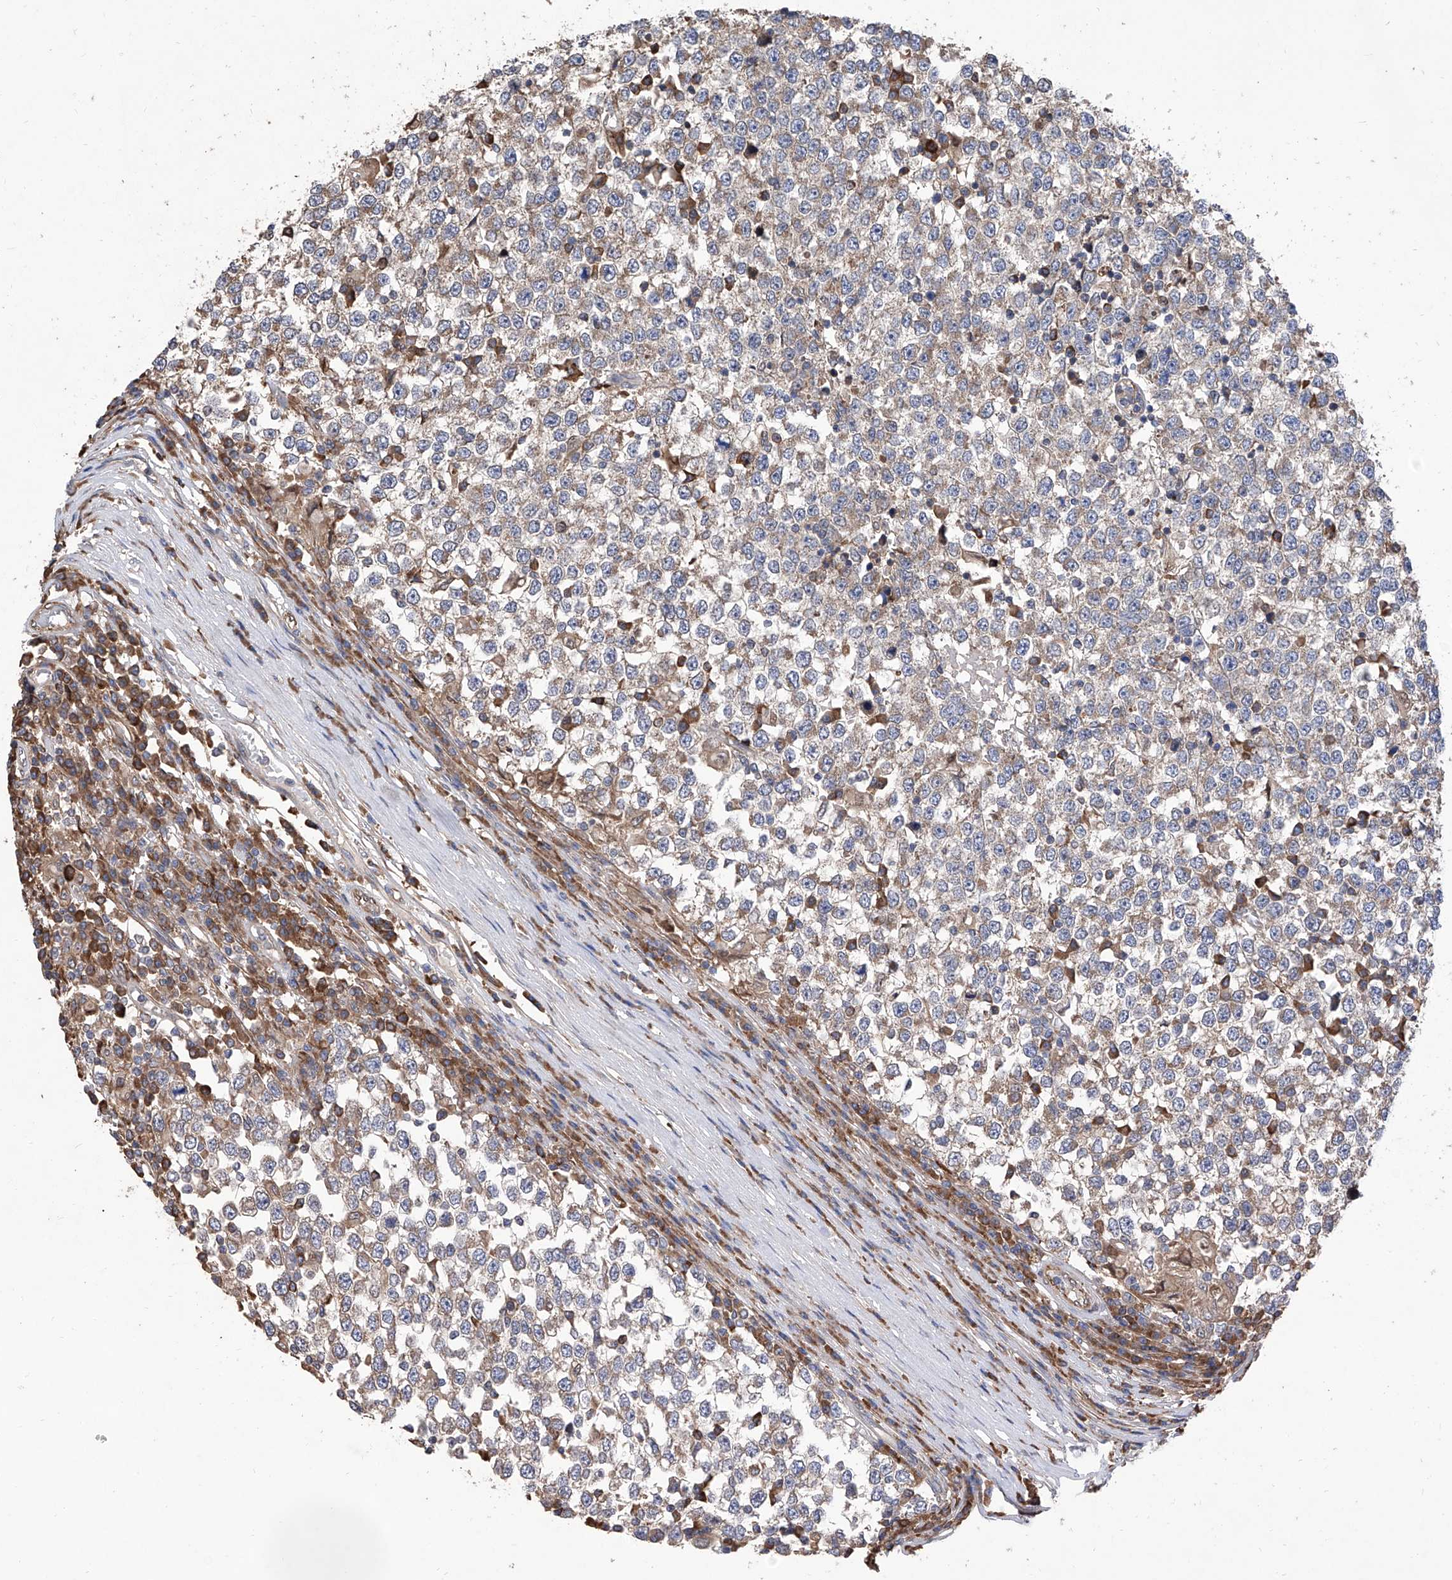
{"staining": {"intensity": "weak", "quantity": ">75%", "location": "cytoplasmic/membranous"}, "tissue": "testis cancer", "cell_type": "Tumor cells", "image_type": "cancer", "snomed": [{"axis": "morphology", "description": "Seminoma, NOS"}, {"axis": "topography", "description": "Testis"}], "caption": "Tumor cells exhibit weak cytoplasmic/membranous staining in approximately >75% of cells in testis cancer (seminoma). The staining was performed using DAB (3,3'-diaminobenzidine), with brown indicating positive protein expression. Nuclei are stained blue with hematoxylin.", "gene": "INPP5B", "patient": {"sex": "male", "age": 65}}